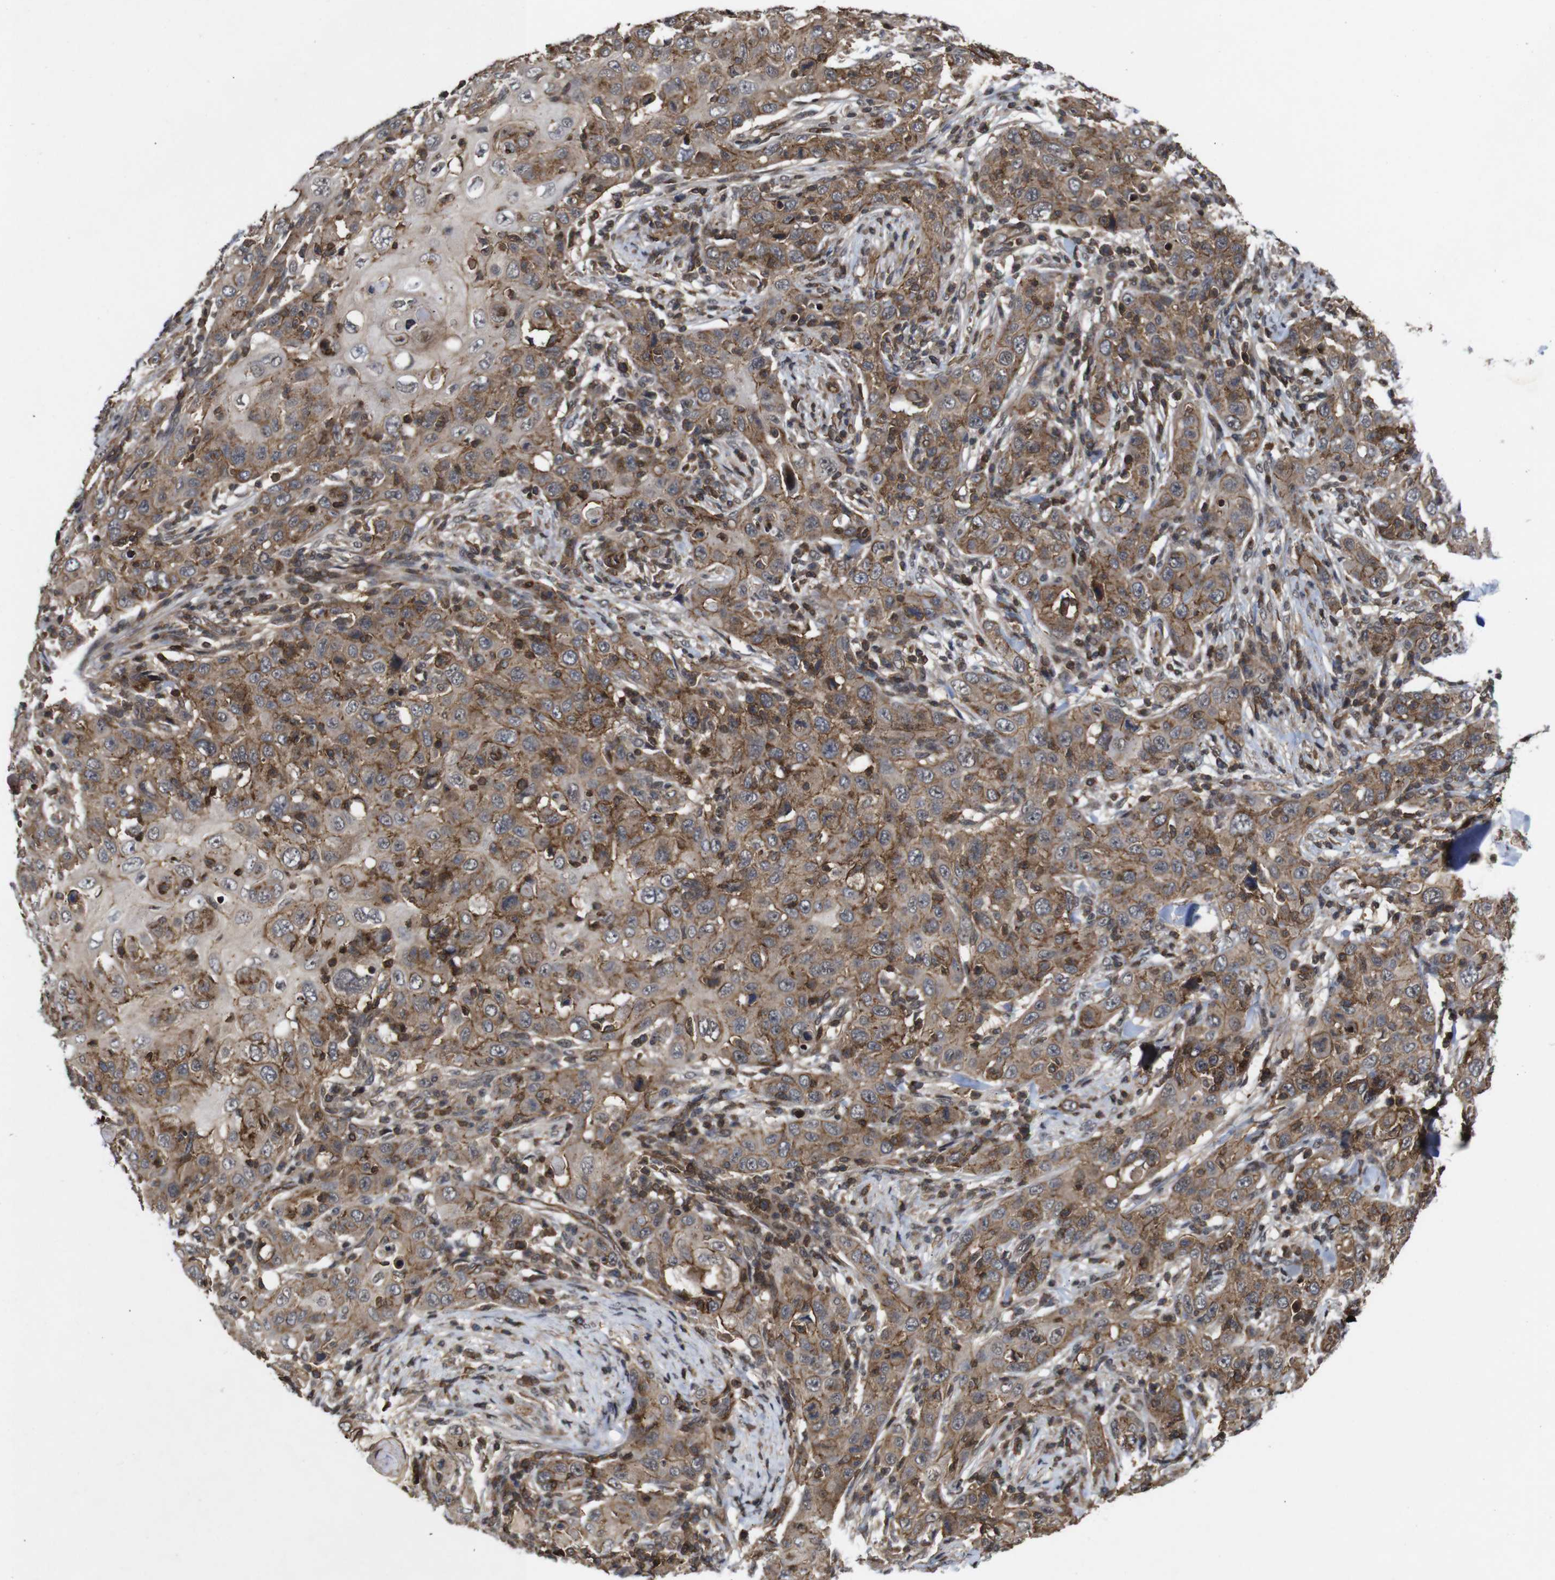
{"staining": {"intensity": "moderate", "quantity": ">75%", "location": "cytoplasmic/membranous"}, "tissue": "skin cancer", "cell_type": "Tumor cells", "image_type": "cancer", "snomed": [{"axis": "morphology", "description": "Squamous cell carcinoma, NOS"}, {"axis": "topography", "description": "Skin"}], "caption": "Human skin cancer stained with a protein marker demonstrates moderate staining in tumor cells.", "gene": "NANOS1", "patient": {"sex": "female", "age": 88}}